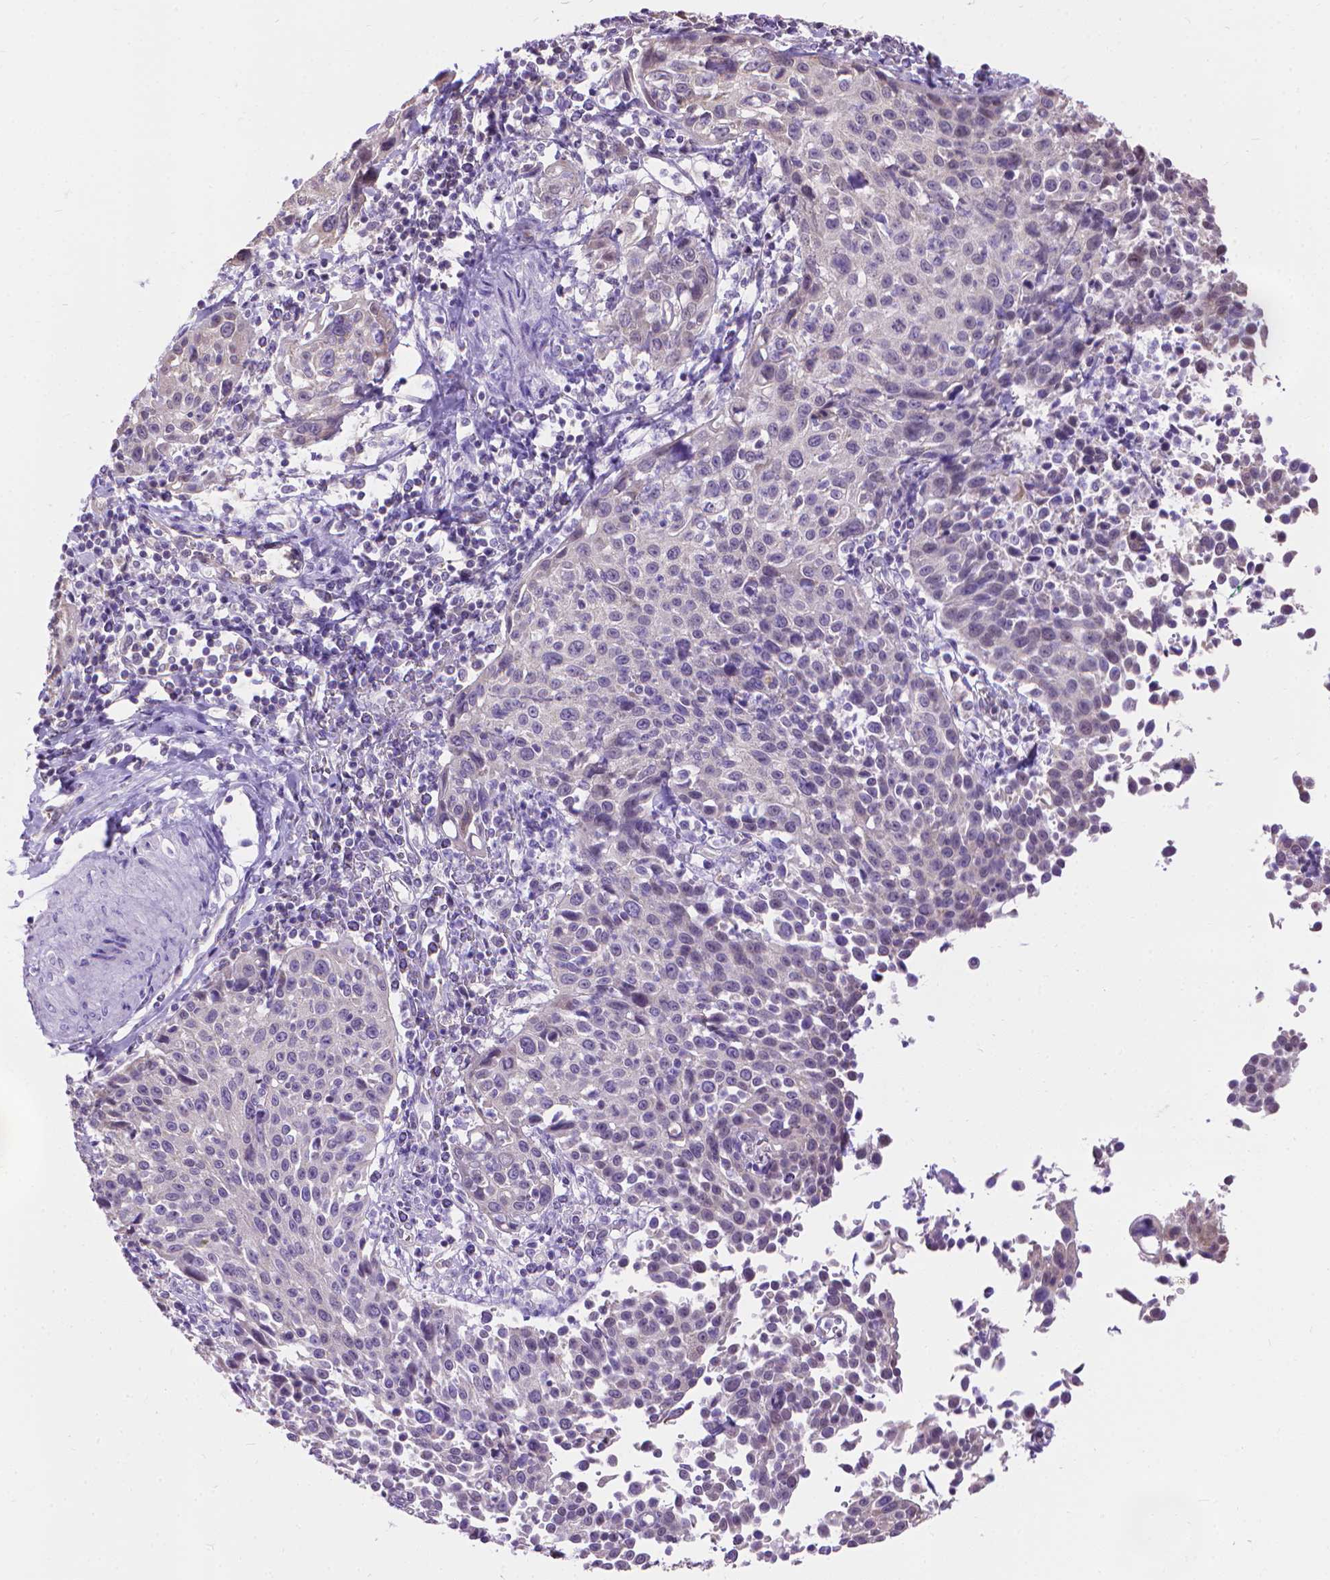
{"staining": {"intensity": "negative", "quantity": "none", "location": "none"}, "tissue": "cervical cancer", "cell_type": "Tumor cells", "image_type": "cancer", "snomed": [{"axis": "morphology", "description": "Squamous cell carcinoma, NOS"}, {"axis": "topography", "description": "Cervix"}], "caption": "Immunohistochemistry of human squamous cell carcinoma (cervical) reveals no expression in tumor cells.", "gene": "SYN1", "patient": {"sex": "female", "age": 26}}